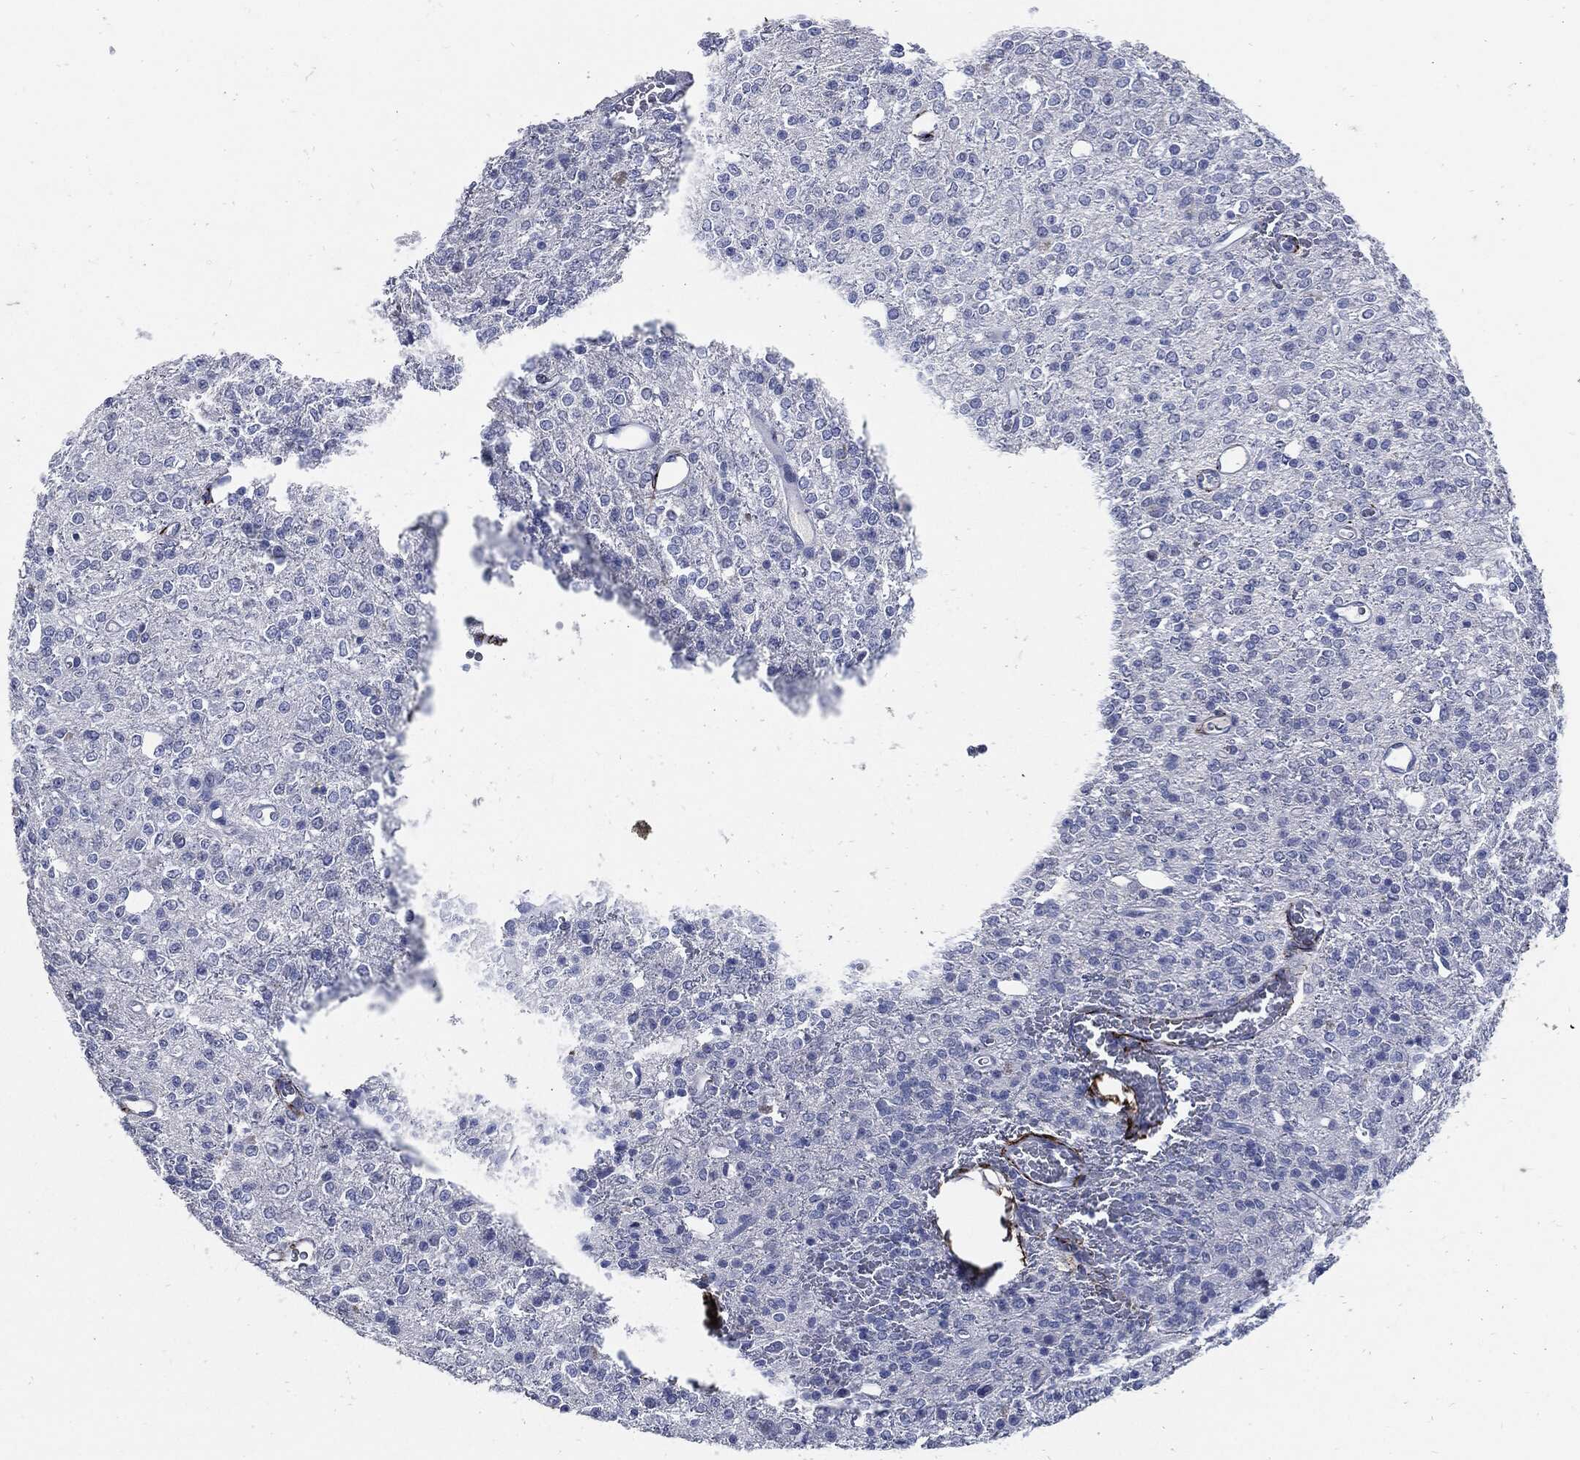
{"staining": {"intensity": "negative", "quantity": "none", "location": "none"}, "tissue": "glioma", "cell_type": "Tumor cells", "image_type": "cancer", "snomed": [{"axis": "morphology", "description": "Glioma, malignant, Low grade"}, {"axis": "topography", "description": "Brain"}], "caption": "This micrograph is of glioma stained with immunohistochemistry (IHC) to label a protein in brown with the nuclei are counter-stained blue. There is no expression in tumor cells.", "gene": "FBN1", "patient": {"sex": "female", "age": 45}}